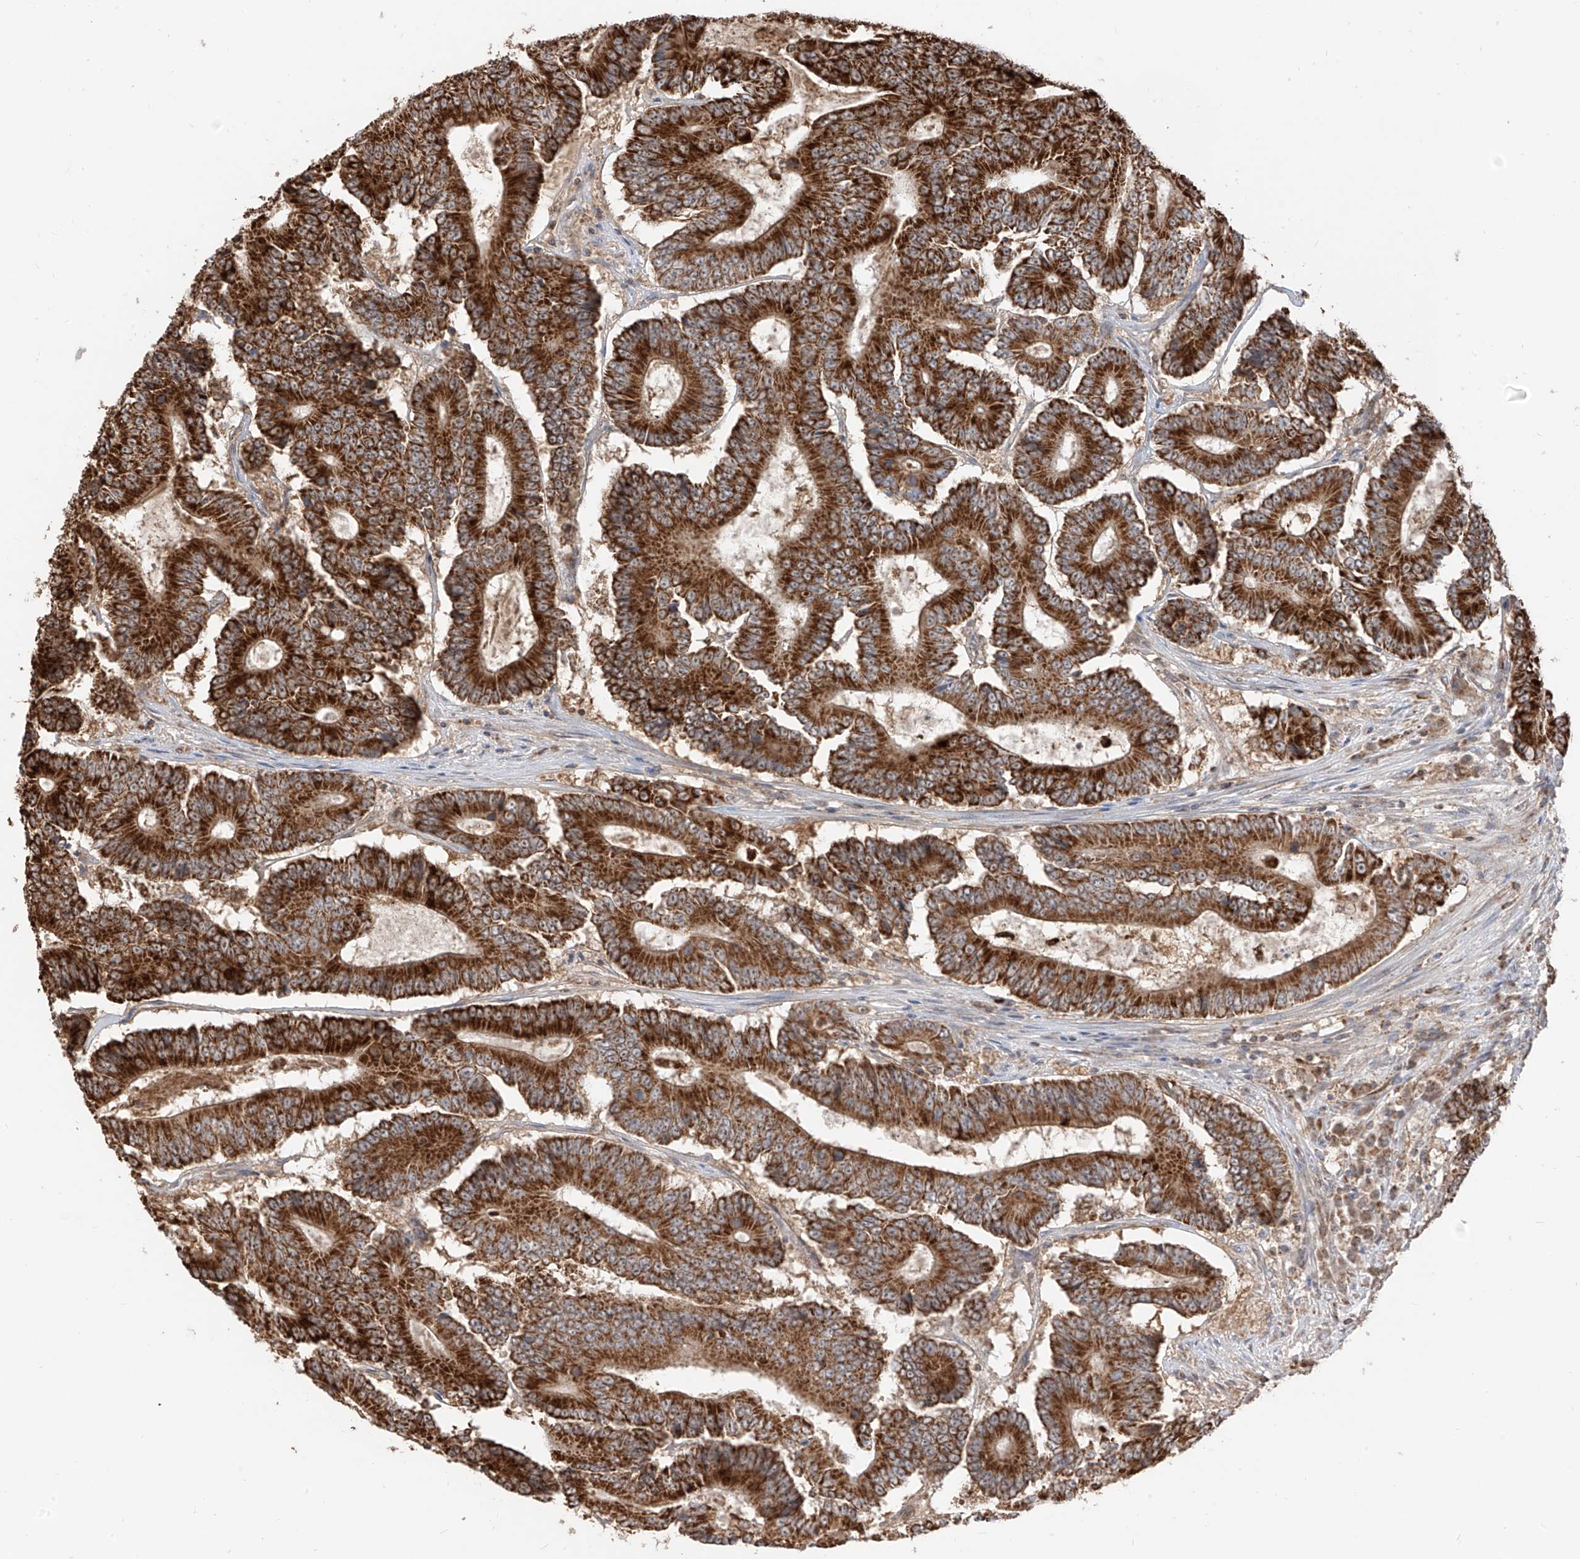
{"staining": {"intensity": "strong", "quantity": ">75%", "location": "cytoplasmic/membranous"}, "tissue": "colorectal cancer", "cell_type": "Tumor cells", "image_type": "cancer", "snomed": [{"axis": "morphology", "description": "Adenocarcinoma, NOS"}, {"axis": "topography", "description": "Colon"}], "caption": "The photomicrograph exhibits immunohistochemical staining of colorectal cancer (adenocarcinoma). There is strong cytoplasmic/membranous staining is appreciated in about >75% of tumor cells. The staining was performed using DAB (3,3'-diaminobenzidine) to visualize the protein expression in brown, while the nuclei were stained in blue with hematoxylin (Magnification: 20x).", "gene": "ETHE1", "patient": {"sex": "male", "age": 83}}